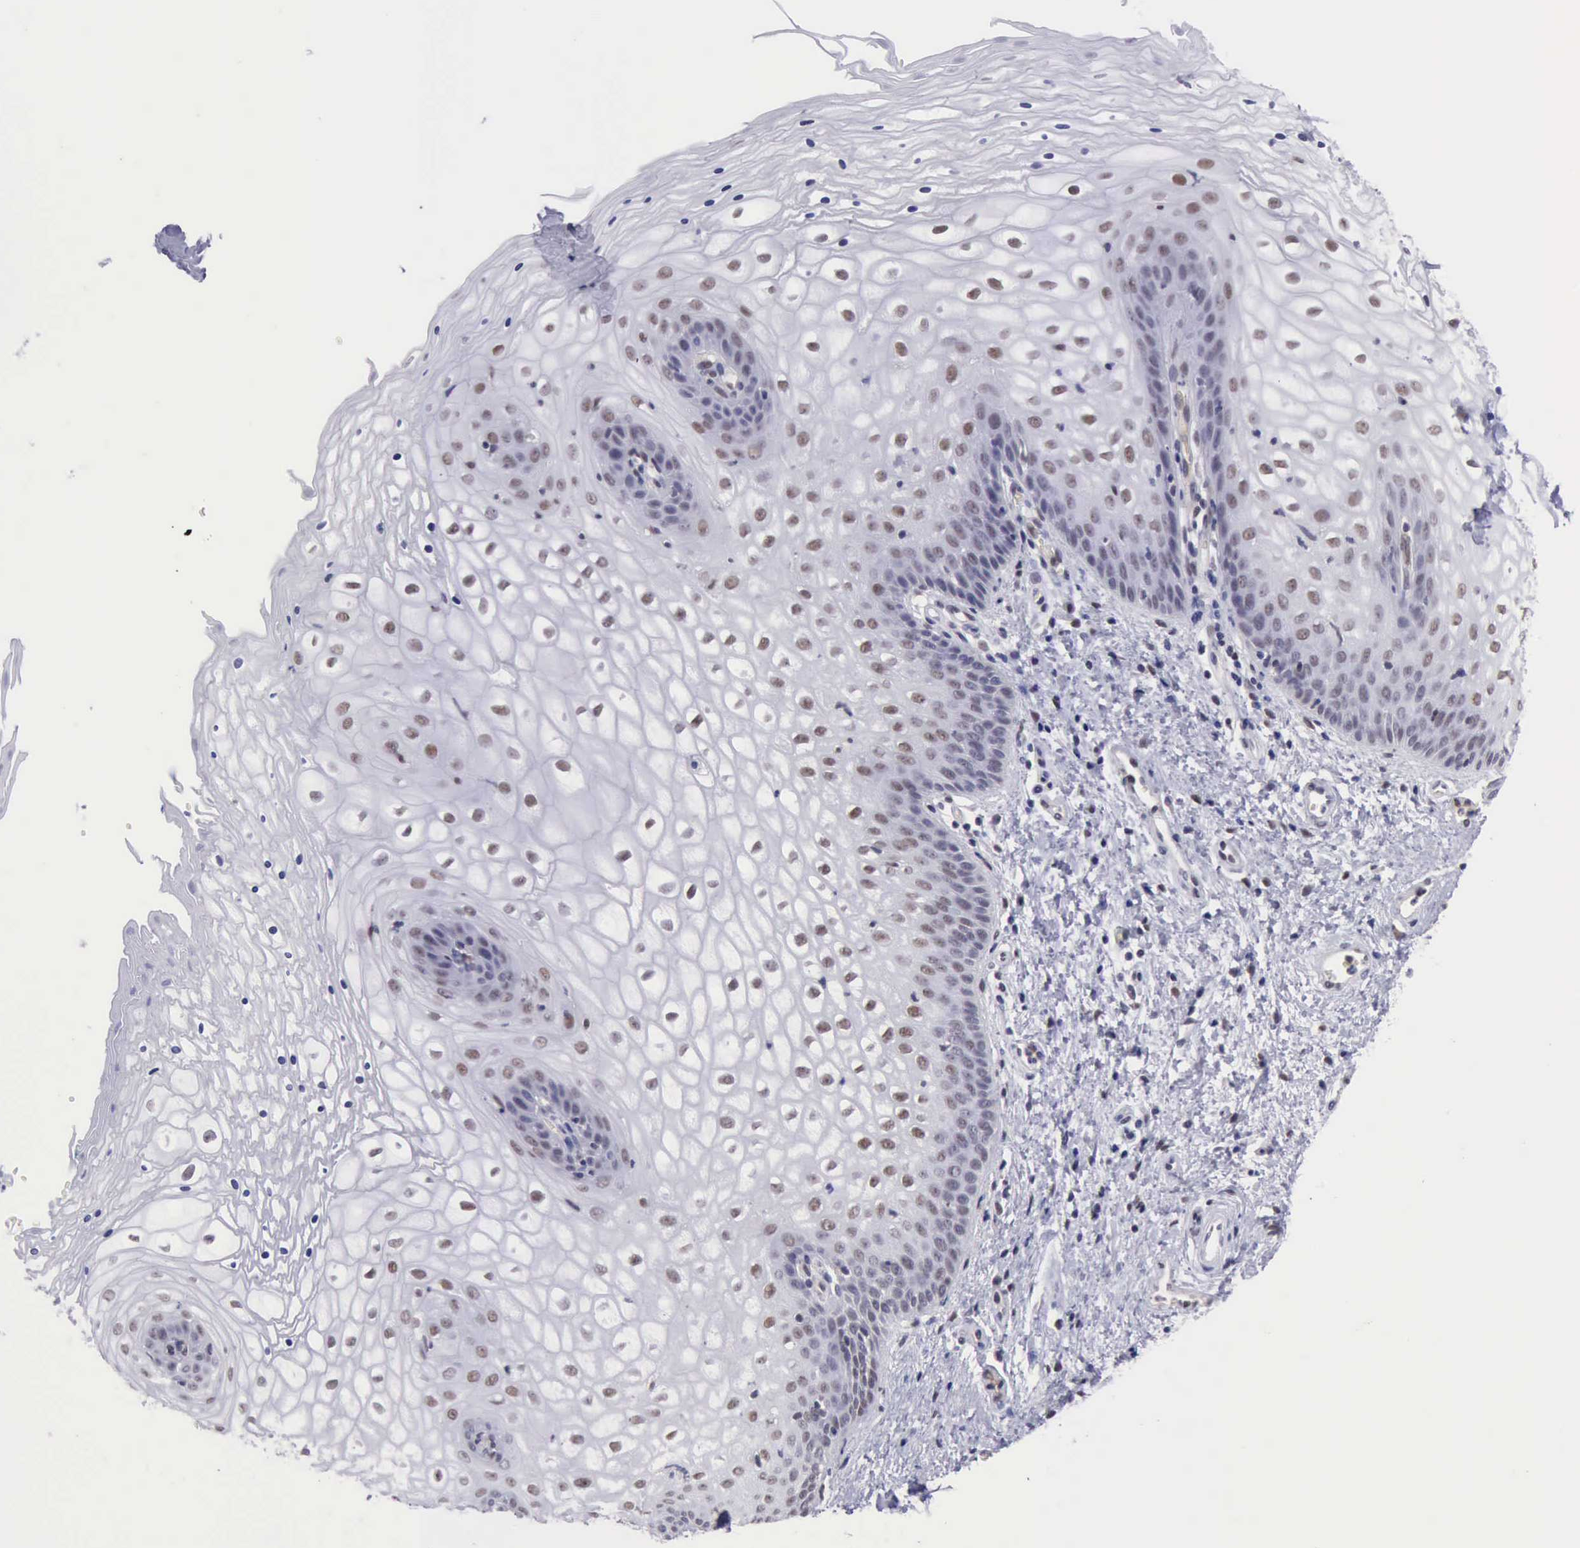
{"staining": {"intensity": "weak", "quantity": "25%-75%", "location": "nuclear"}, "tissue": "vagina", "cell_type": "Squamous epithelial cells", "image_type": "normal", "snomed": [{"axis": "morphology", "description": "Normal tissue, NOS"}, {"axis": "topography", "description": "Vagina"}], "caption": "A brown stain highlights weak nuclear staining of a protein in squamous epithelial cells of normal vagina. Using DAB (brown) and hematoxylin (blue) stains, captured at high magnification using brightfield microscopy.", "gene": "ERCC4", "patient": {"sex": "female", "age": 34}}